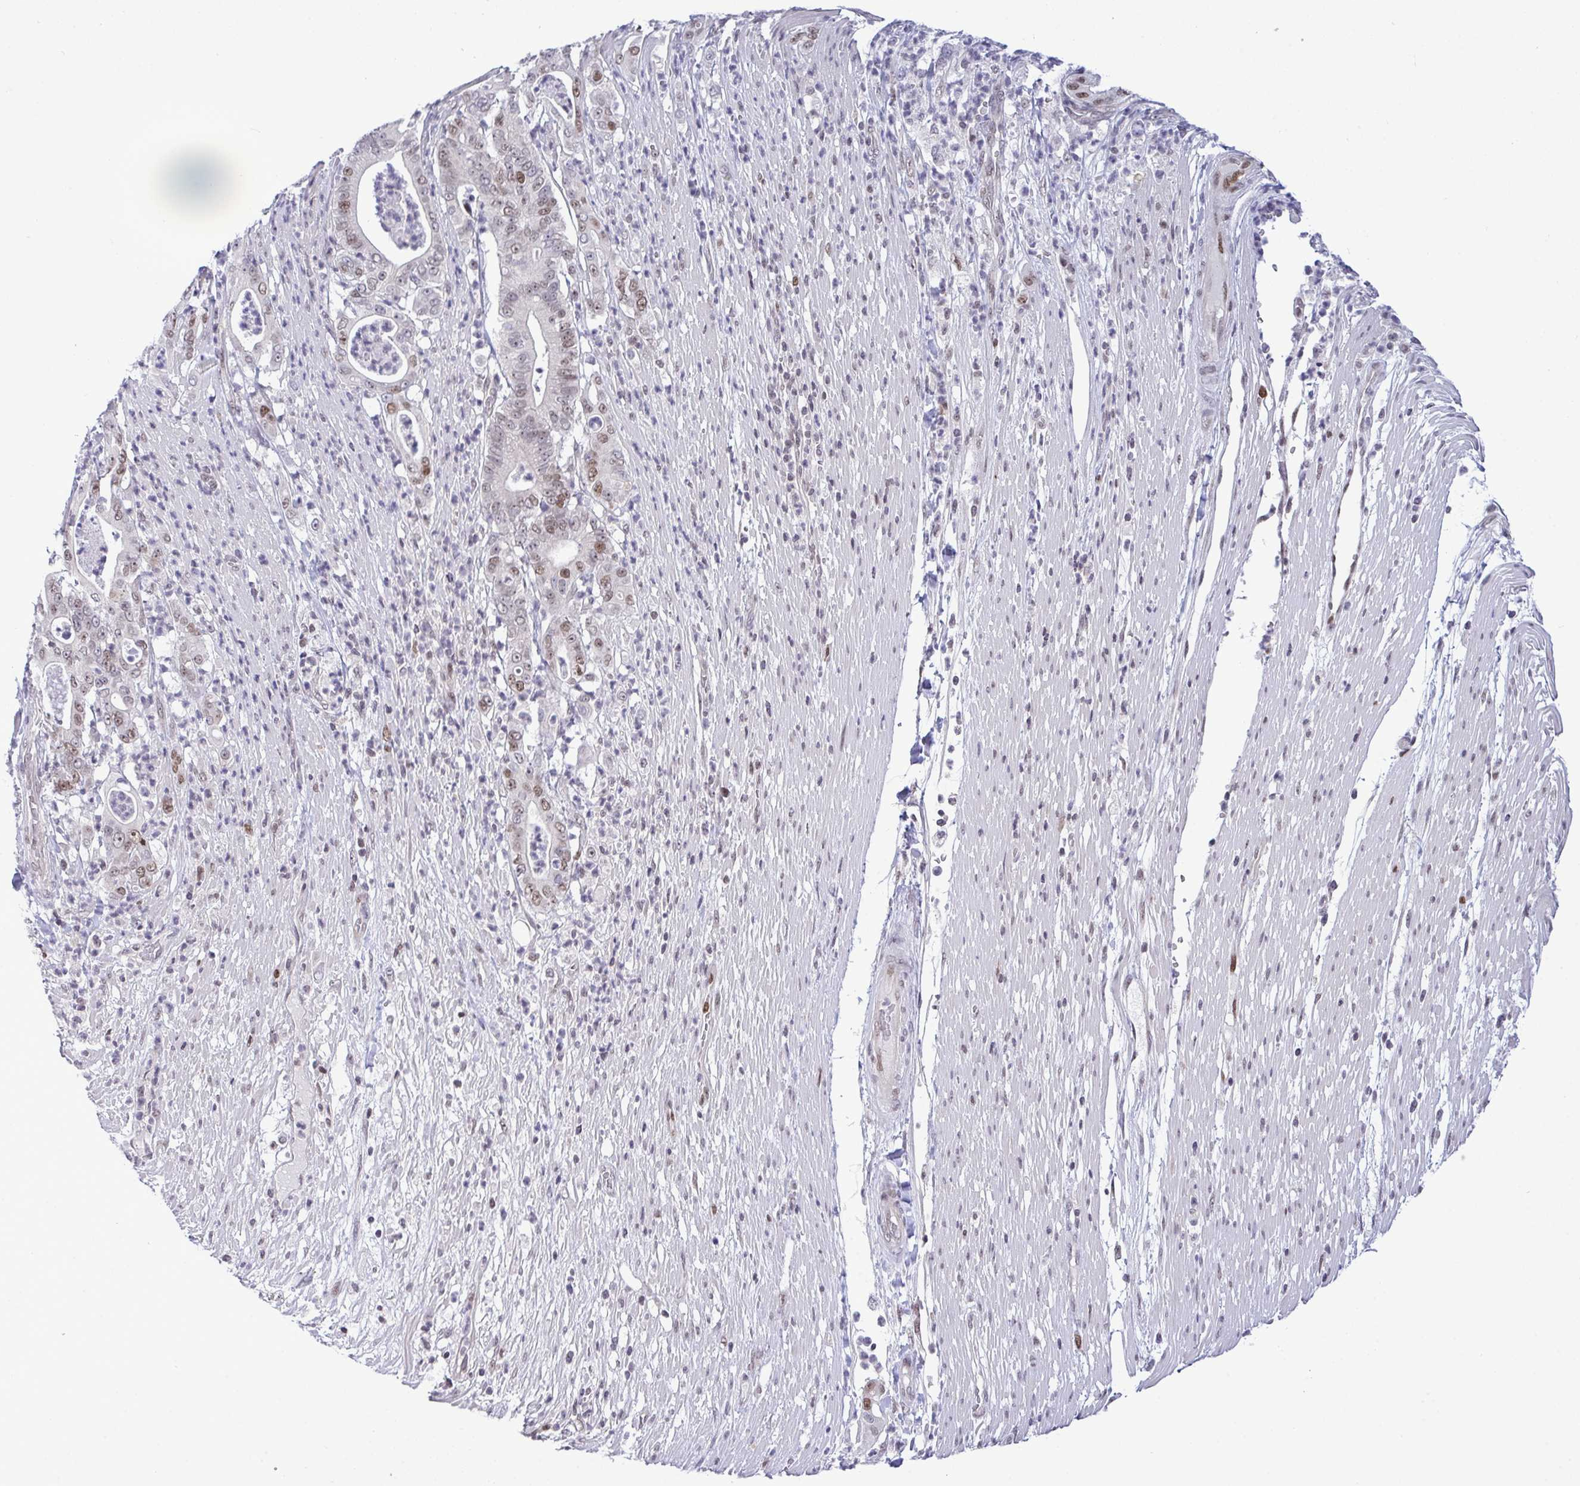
{"staining": {"intensity": "weak", "quantity": "<25%", "location": "nuclear"}, "tissue": "pancreatic cancer", "cell_type": "Tumor cells", "image_type": "cancer", "snomed": [{"axis": "morphology", "description": "Adenocarcinoma, NOS"}, {"axis": "topography", "description": "Pancreas"}], "caption": "Tumor cells are negative for brown protein staining in pancreatic cancer.", "gene": "RFC4", "patient": {"sex": "male", "age": 71}}